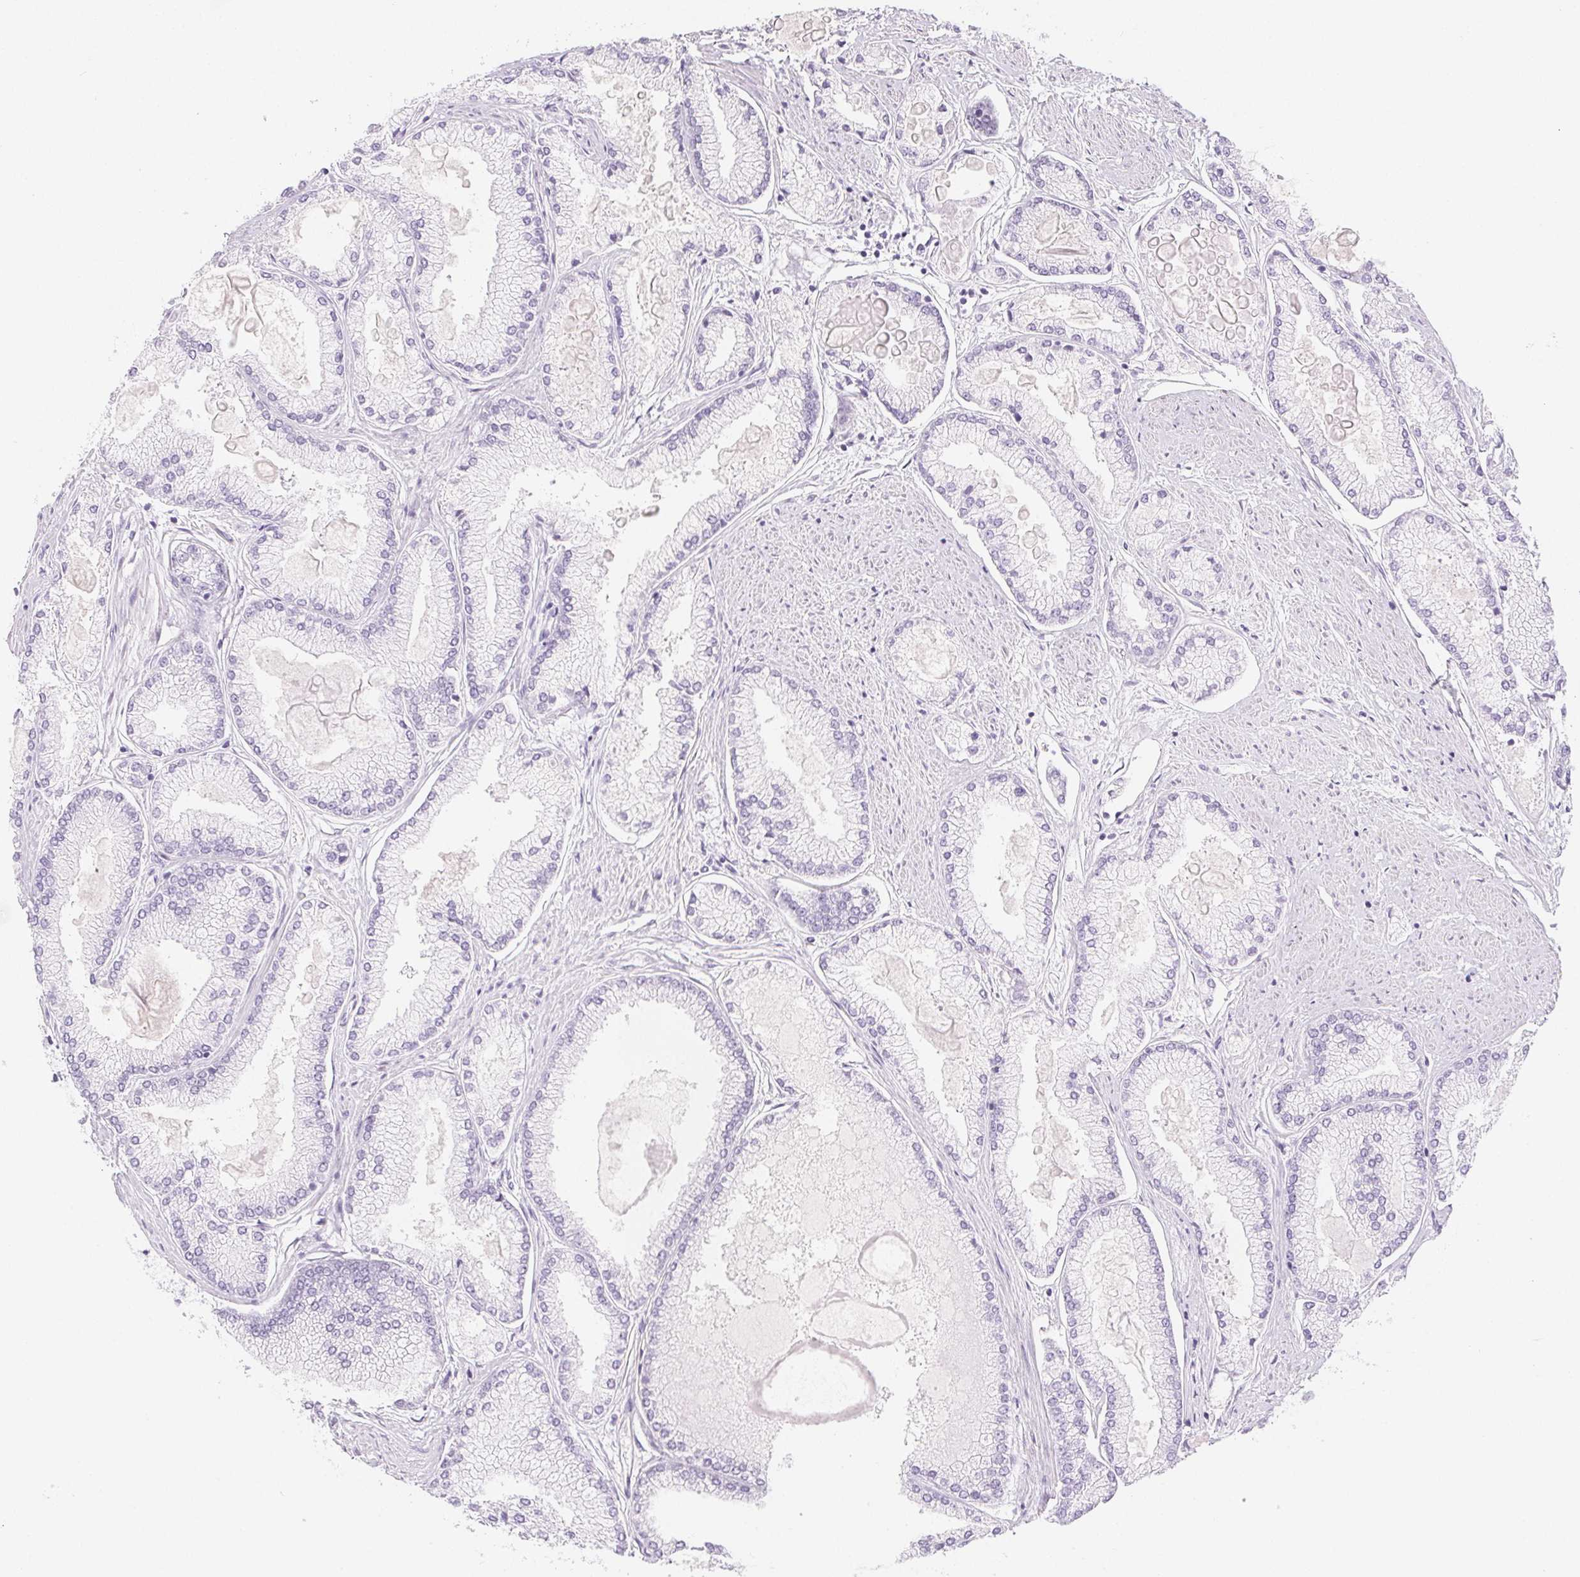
{"staining": {"intensity": "negative", "quantity": "none", "location": "none"}, "tissue": "prostate cancer", "cell_type": "Tumor cells", "image_type": "cancer", "snomed": [{"axis": "morphology", "description": "Adenocarcinoma, High grade"}, {"axis": "topography", "description": "Prostate"}], "caption": "Tumor cells are negative for brown protein staining in prostate cancer.", "gene": "SPRR3", "patient": {"sex": "male", "age": 68}}